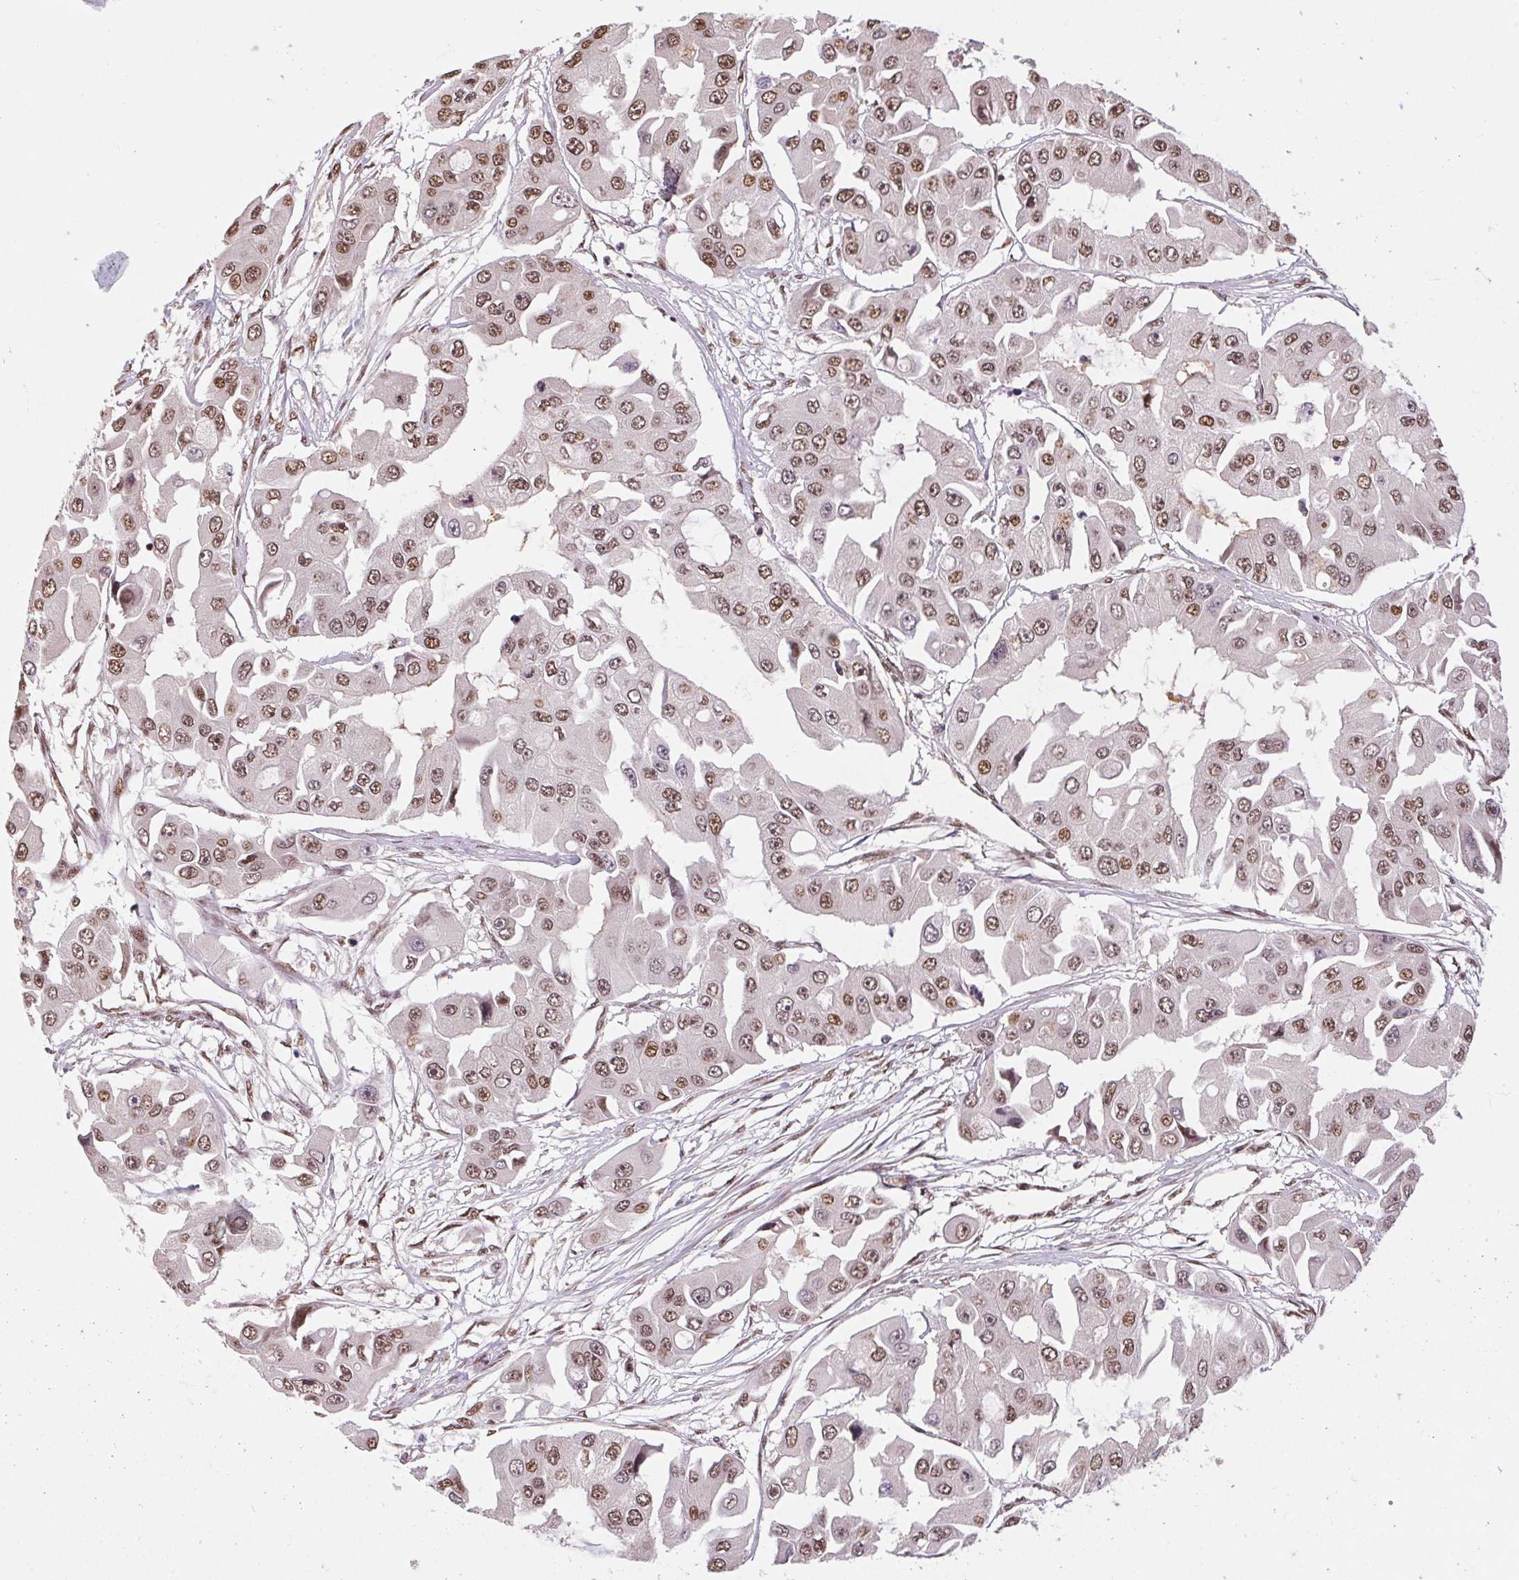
{"staining": {"intensity": "moderate", "quantity": ">75%", "location": "nuclear"}, "tissue": "ovarian cancer", "cell_type": "Tumor cells", "image_type": "cancer", "snomed": [{"axis": "morphology", "description": "Cystadenocarcinoma, serous, NOS"}, {"axis": "topography", "description": "Ovary"}], "caption": "Immunohistochemistry photomicrograph of neoplastic tissue: ovarian cancer (serous cystadenocarcinoma) stained using immunohistochemistry exhibits medium levels of moderate protein expression localized specifically in the nuclear of tumor cells, appearing as a nuclear brown color.", "gene": "RAD23A", "patient": {"sex": "female", "age": 56}}